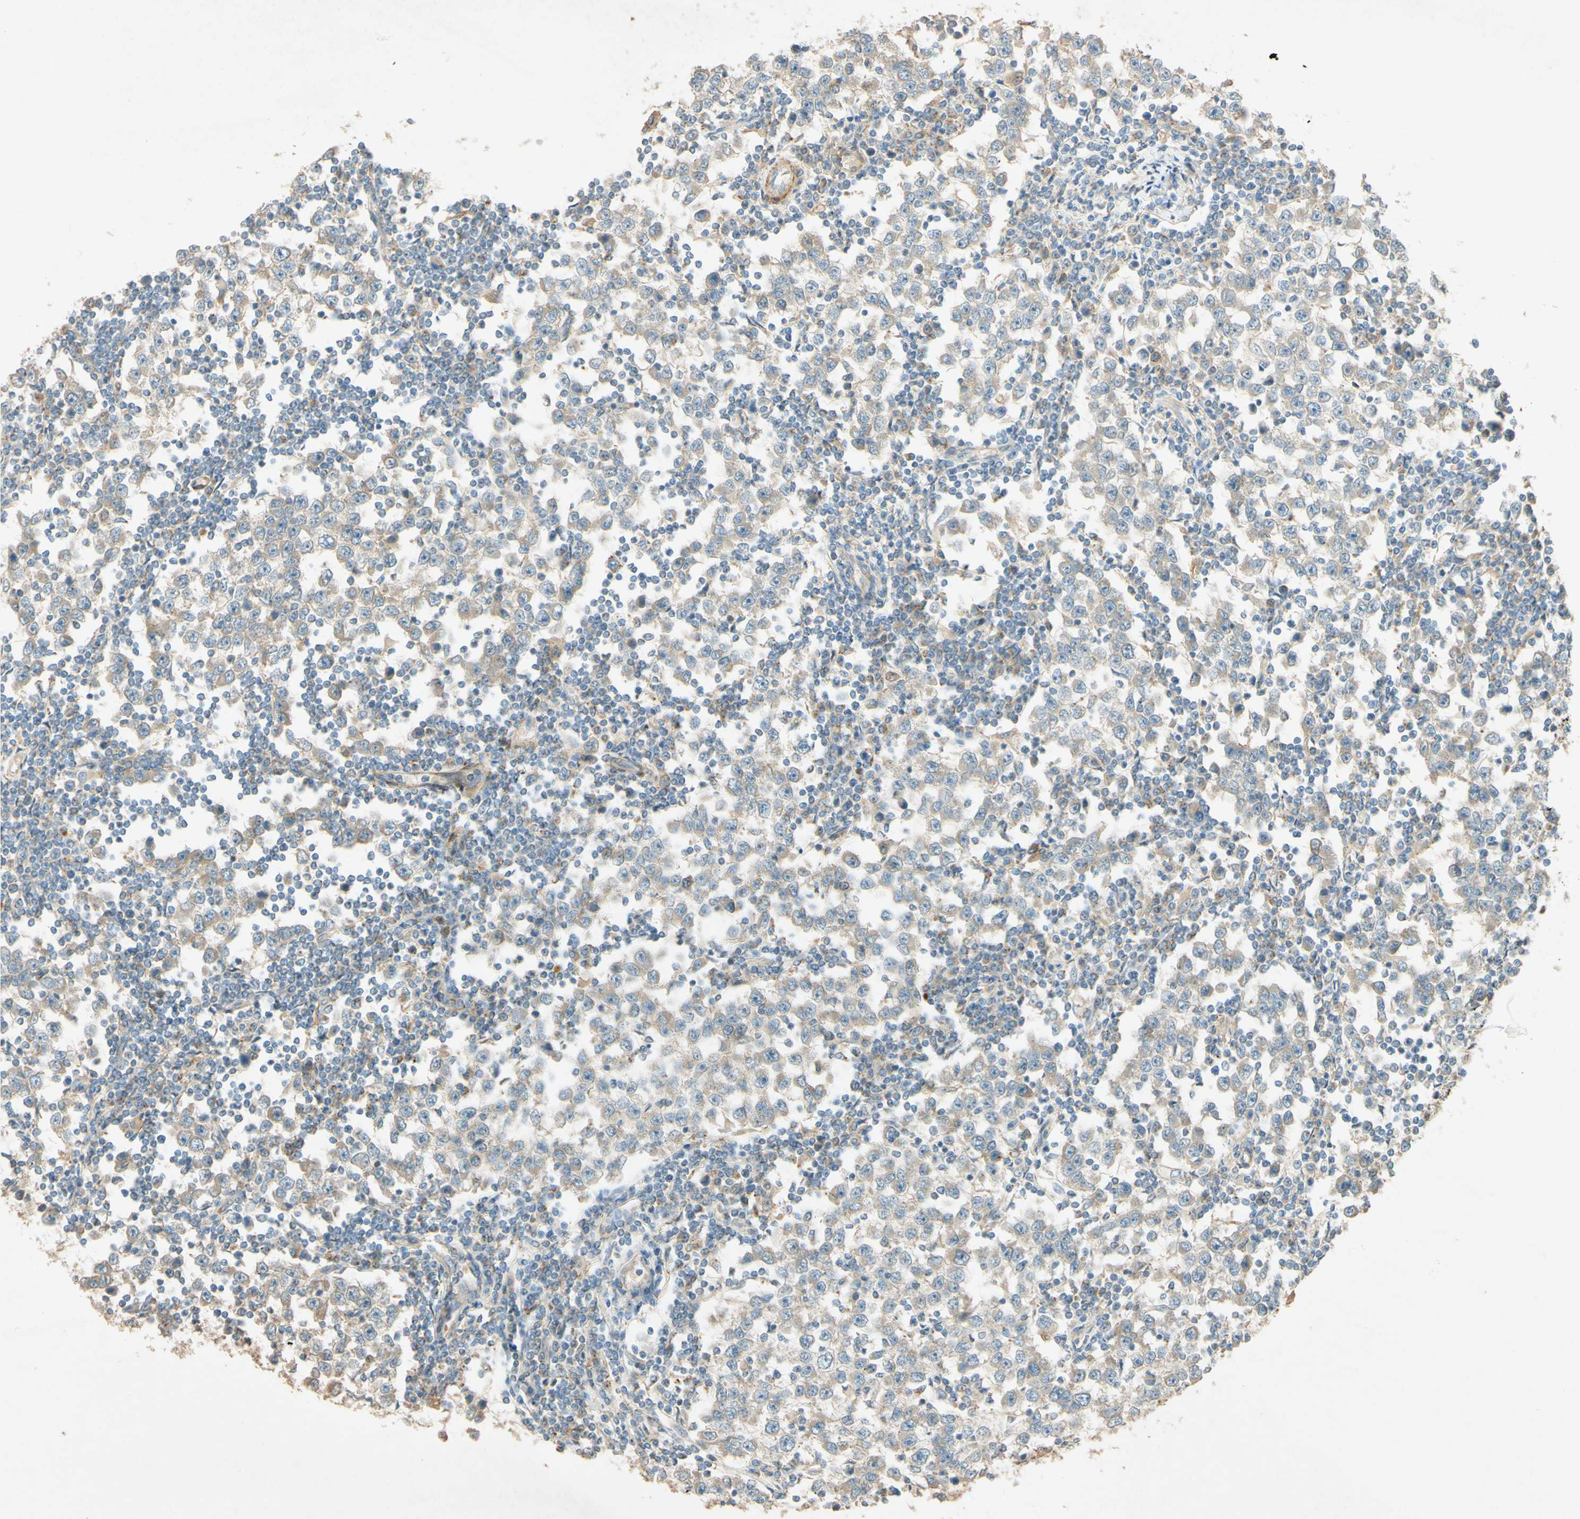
{"staining": {"intensity": "weak", "quantity": ">75%", "location": "cytoplasmic/membranous"}, "tissue": "testis cancer", "cell_type": "Tumor cells", "image_type": "cancer", "snomed": [{"axis": "morphology", "description": "Seminoma, NOS"}, {"axis": "topography", "description": "Testis"}], "caption": "Human testis cancer stained for a protein (brown) exhibits weak cytoplasmic/membranous positive staining in approximately >75% of tumor cells.", "gene": "ADAM17", "patient": {"sex": "male", "age": 65}}